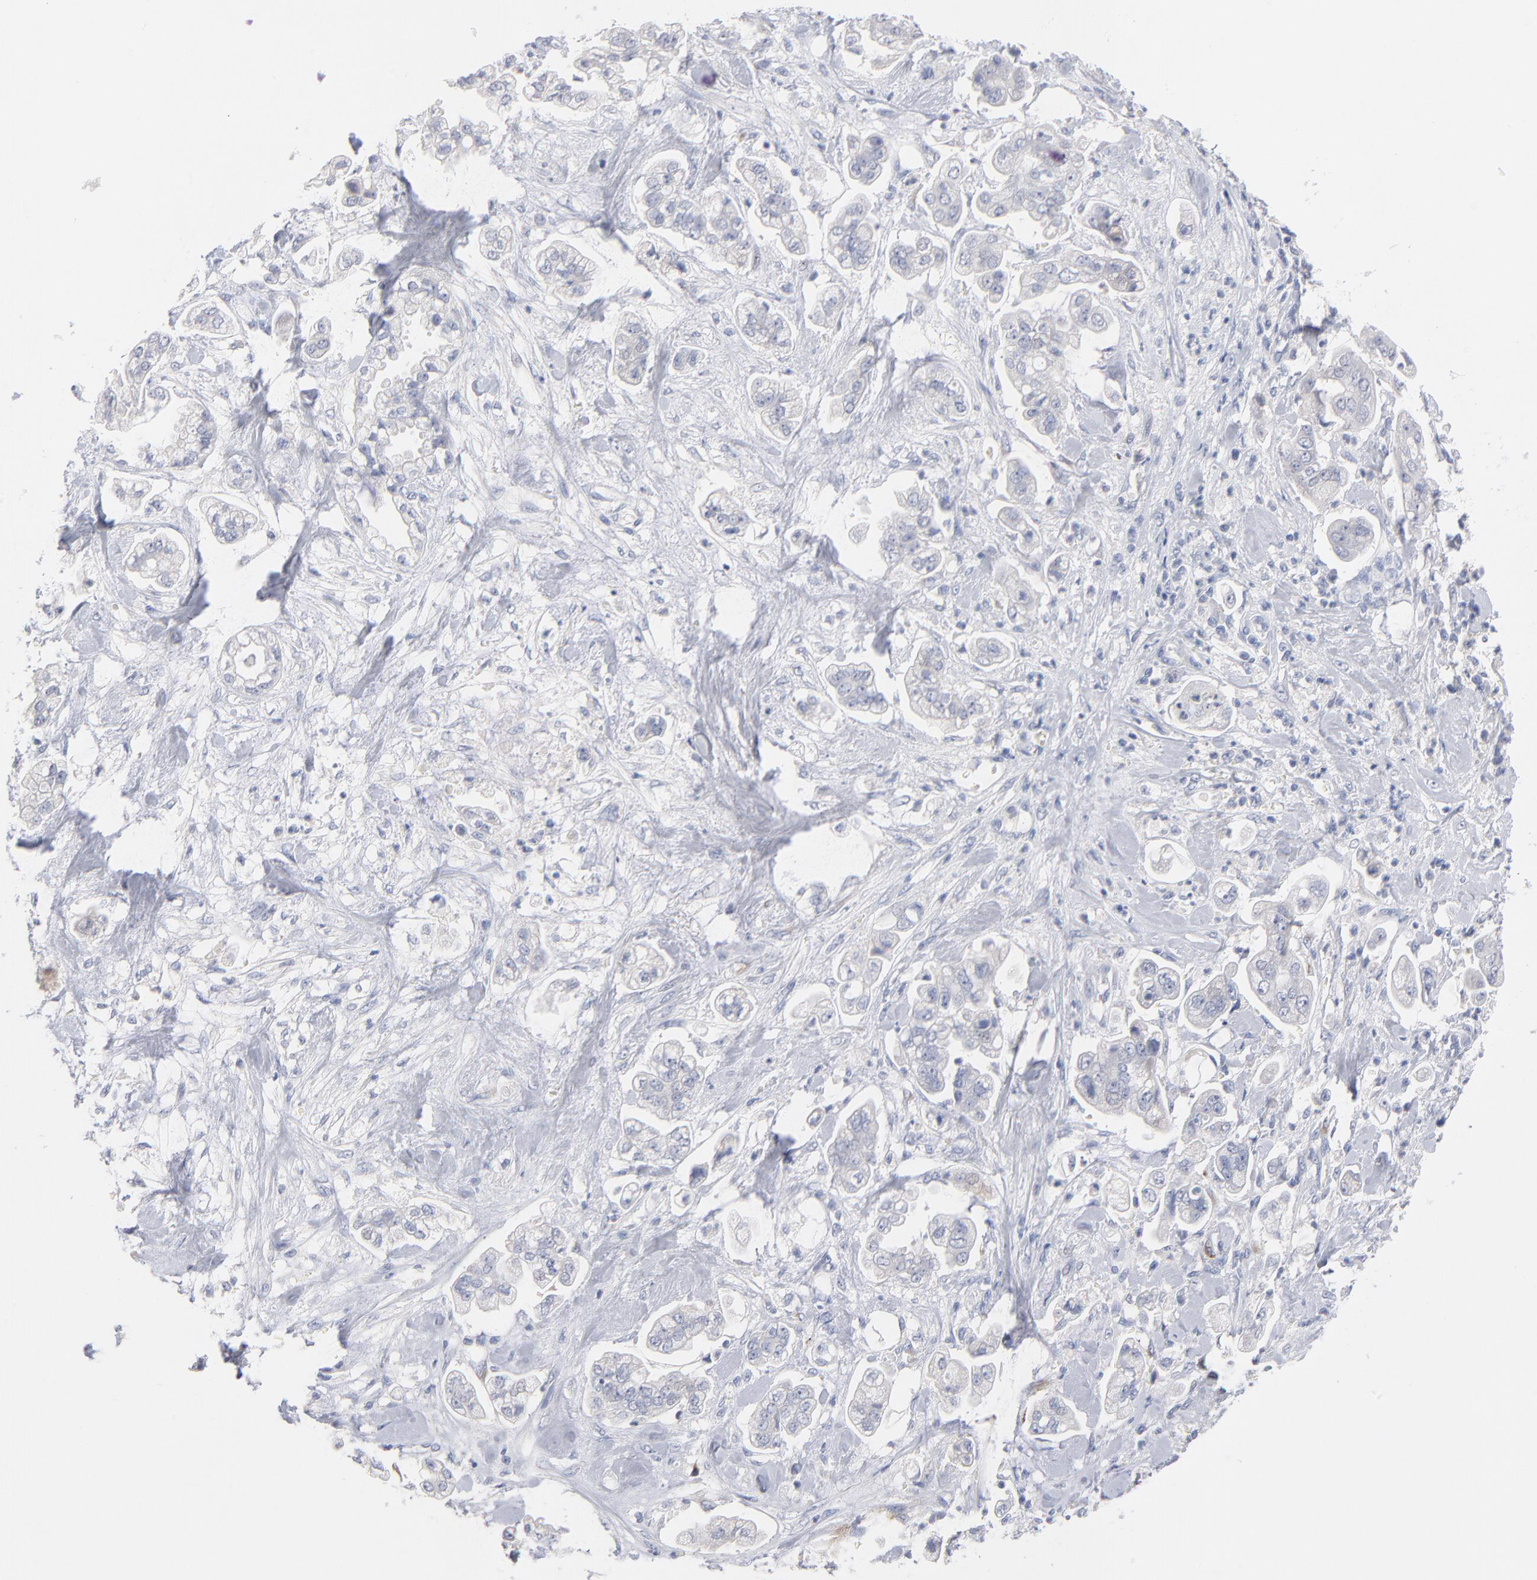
{"staining": {"intensity": "negative", "quantity": "none", "location": "none"}, "tissue": "stomach cancer", "cell_type": "Tumor cells", "image_type": "cancer", "snomed": [{"axis": "morphology", "description": "Adenocarcinoma, NOS"}, {"axis": "topography", "description": "Stomach"}], "caption": "Immunohistochemistry (IHC) histopathology image of stomach cancer stained for a protein (brown), which exhibits no expression in tumor cells.", "gene": "F12", "patient": {"sex": "male", "age": 62}}